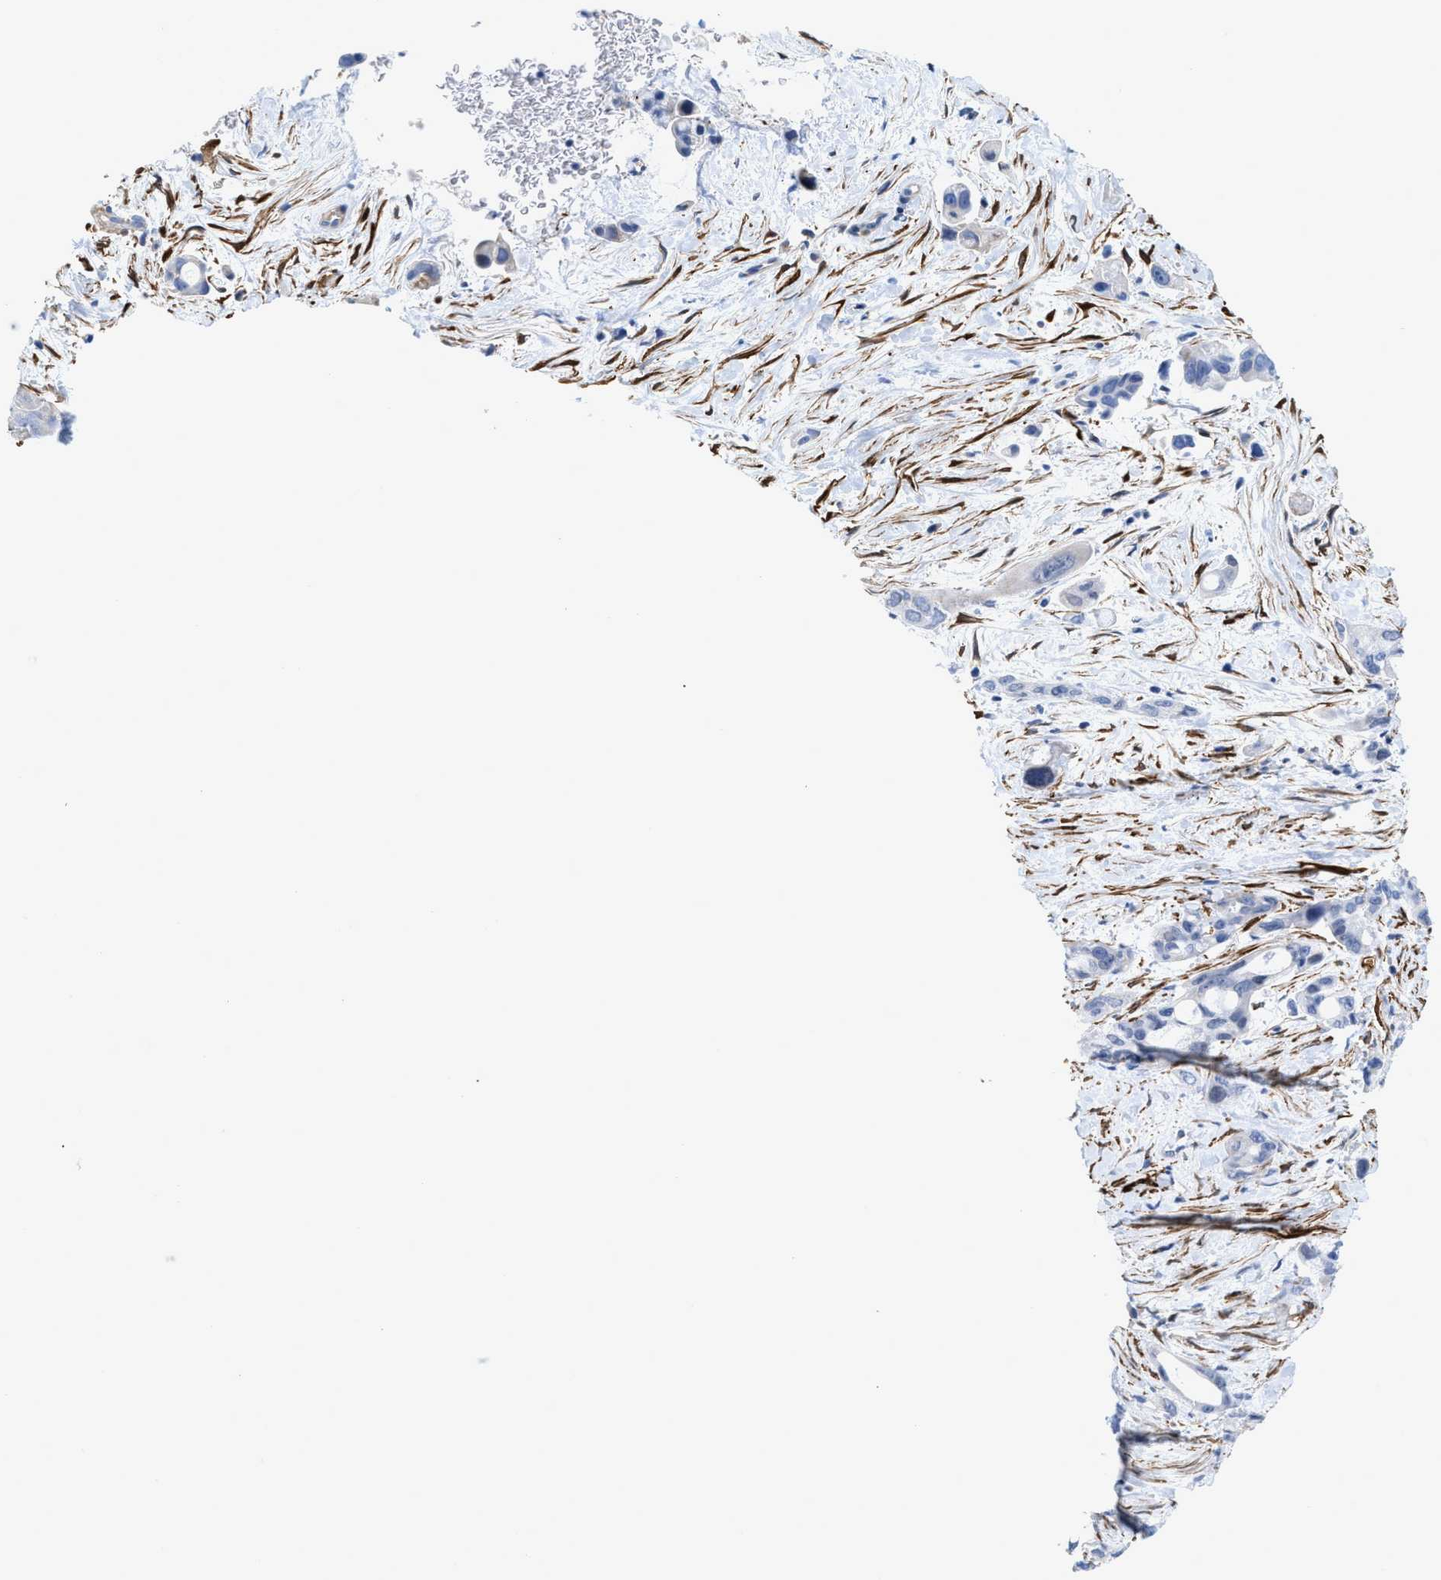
{"staining": {"intensity": "negative", "quantity": "none", "location": "none"}, "tissue": "pancreatic cancer", "cell_type": "Tumor cells", "image_type": "cancer", "snomed": [{"axis": "morphology", "description": "Adenocarcinoma, NOS"}, {"axis": "topography", "description": "Pancreas"}], "caption": "DAB (3,3'-diaminobenzidine) immunohistochemical staining of human pancreatic cancer displays no significant positivity in tumor cells.", "gene": "TAGLN", "patient": {"sex": "male", "age": 53}}